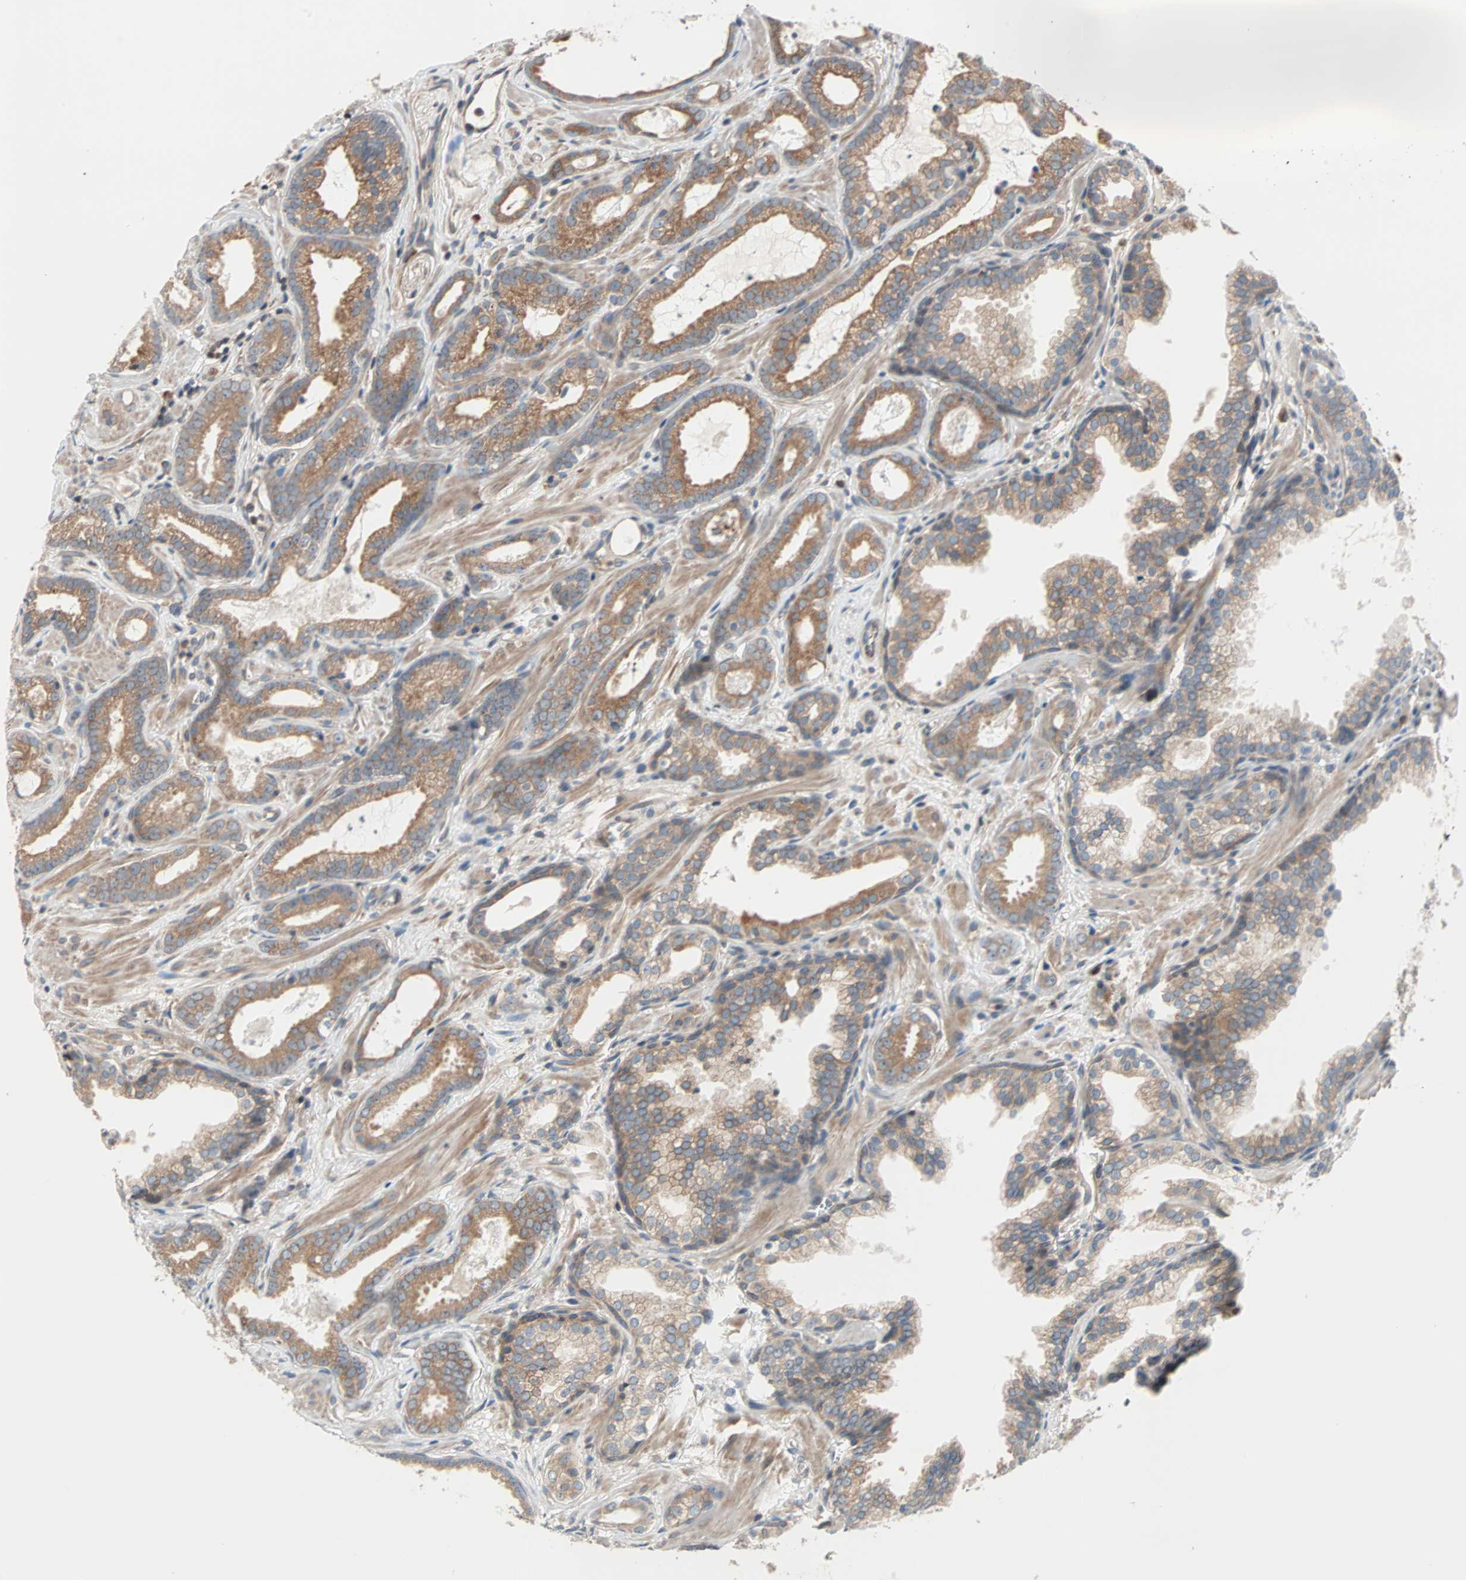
{"staining": {"intensity": "weak", "quantity": ">75%", "location": "cytoplasmic/membranous"}, "tissue": "prostate cancer", "cell_type": "Tumor cells", "image_type": "cancer", "snomed": [{"axis": "morphology", "description": "Adenocarcinoma, Low grade"}, {"axis": "topography", "description": "Prostate"}], "caption": "Immunohistochemical staining of prostate cancer reveals weak cytoplasmic/membranous protein expression in about >75% of tumor cells.", "gene": "SAR1A", "patient": {"sex": "male", "age": 57}}